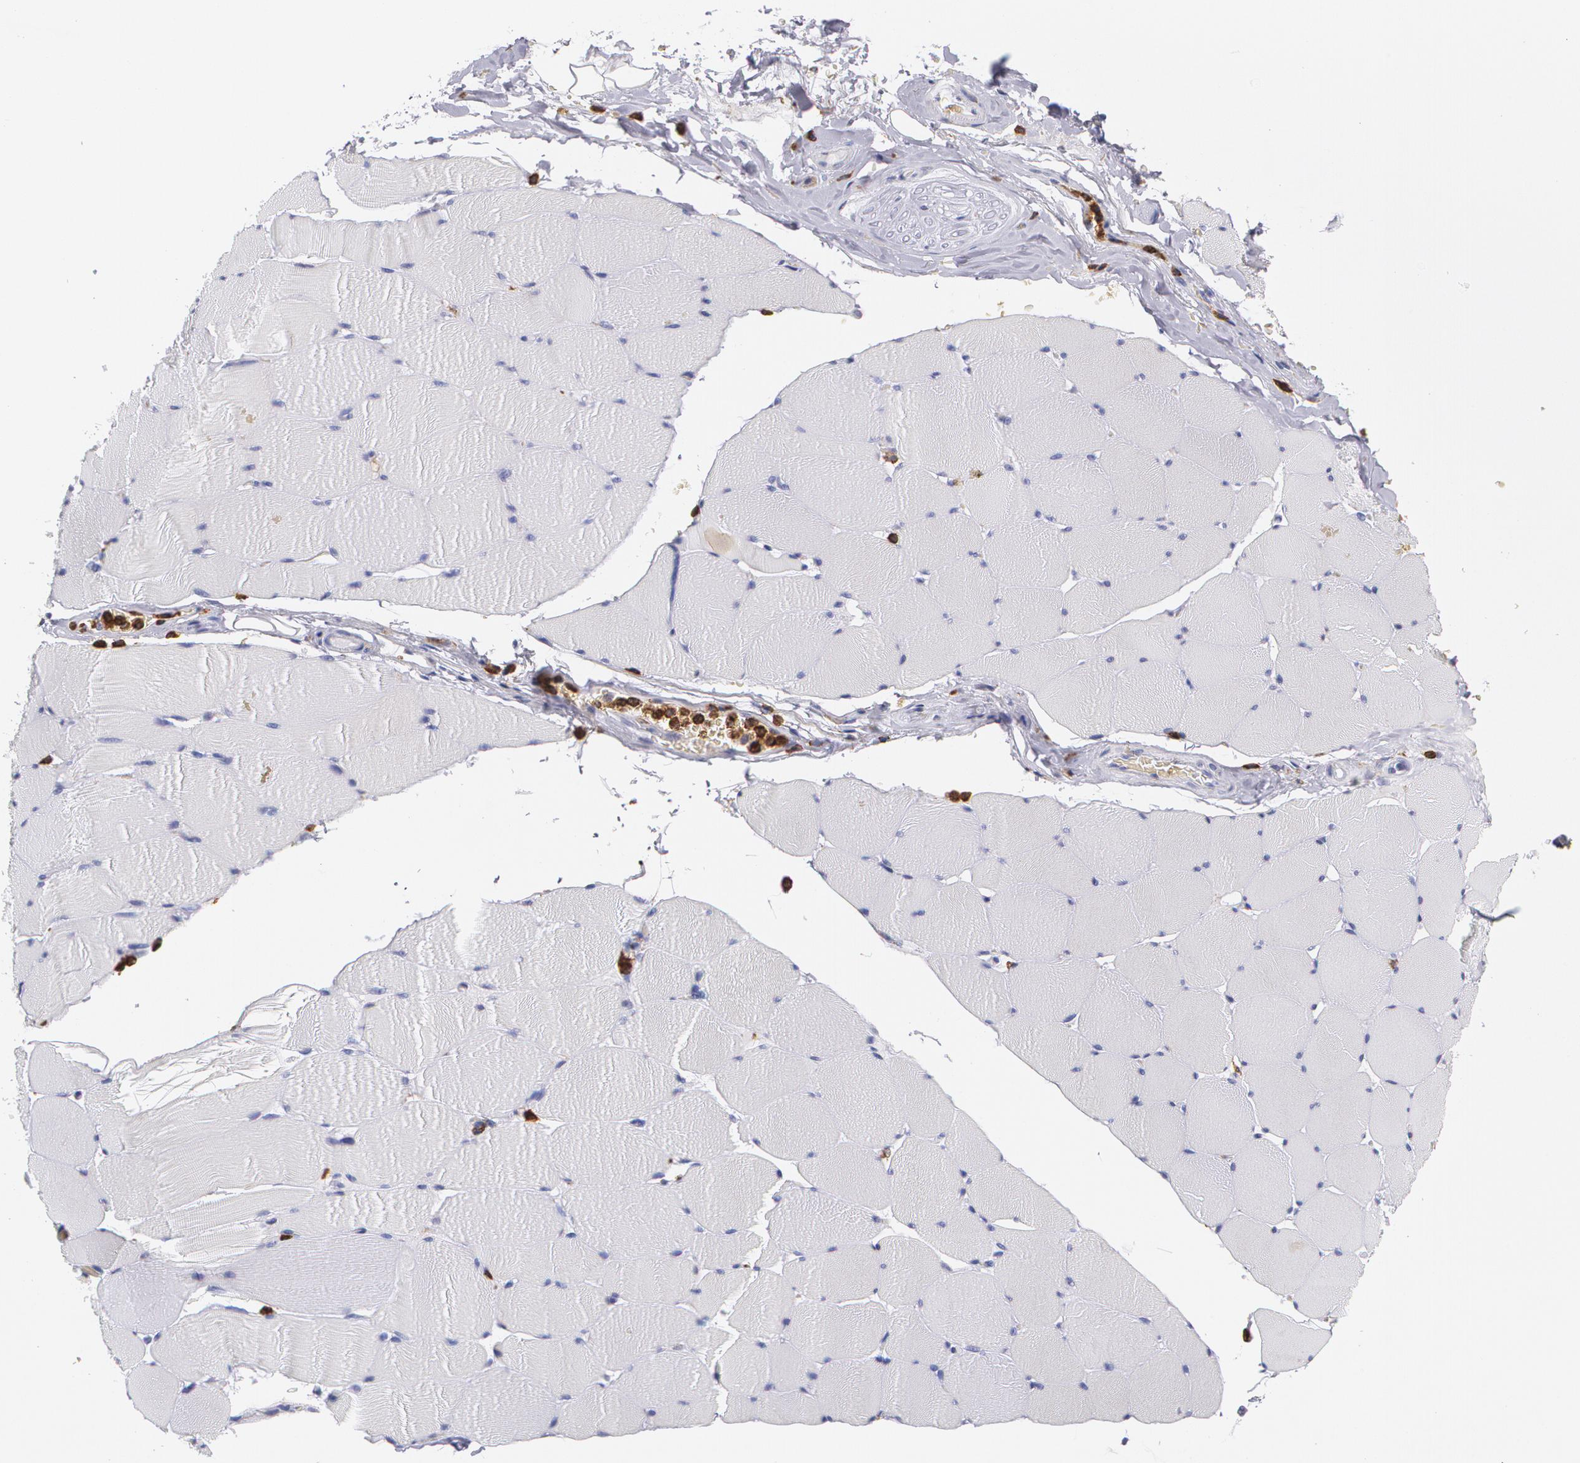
{"staining": {"intensity": "negative", "quantity": "none", "location": "none"}, "tissue": "skeletal muscle", "cell_type": "Myocytes", "image_type": "normal", "snomed": [{"axis": "morphology", "description": "Normal tissue, NOS"}, {"axis": "topography", "description": "Skeletal muscle"}], "caption": "IHC of normal human skeletal muscle reveals no expression in myocytes.", "gene": "PTPRC", "patient": {"sex": "male", "age": 62}}